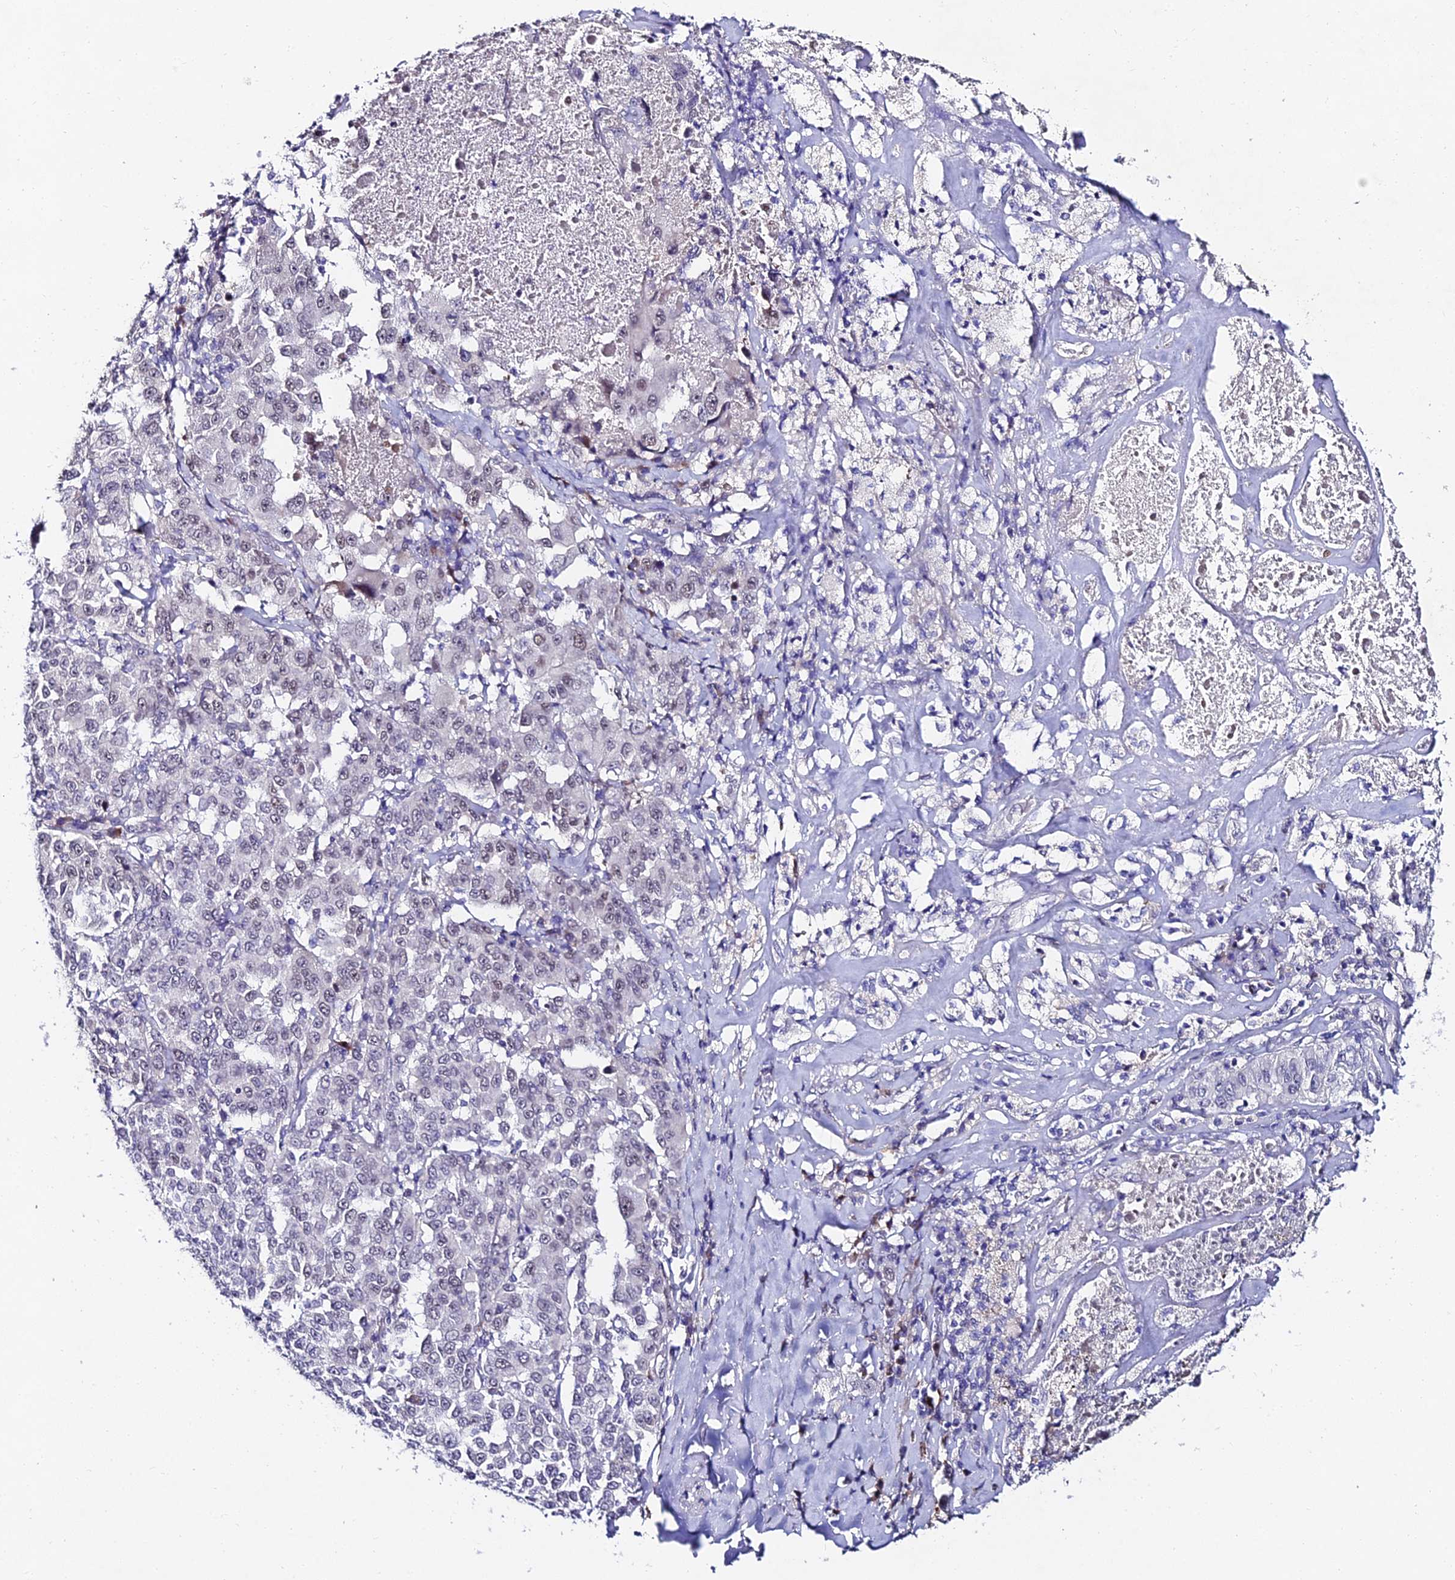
{"staining": {"intensity": "negative", "quantity": "none", "location": "none"}, "tissue": "melanoma", "cell_type": "Tumor cells", "image_type": "cancer", "snomed": [{"axis": "morphology", "description": "Malignant melanoma, Metastatic site"}, {"axis": "topography", "description": "Lymph node"}], "caption": "This is a micrograph of immunohistochemistry staining of melanoma, which shows no positivity in tumor cells.", "gene": "TRIM24", "patient": {"sex": "male", "age": 62}}